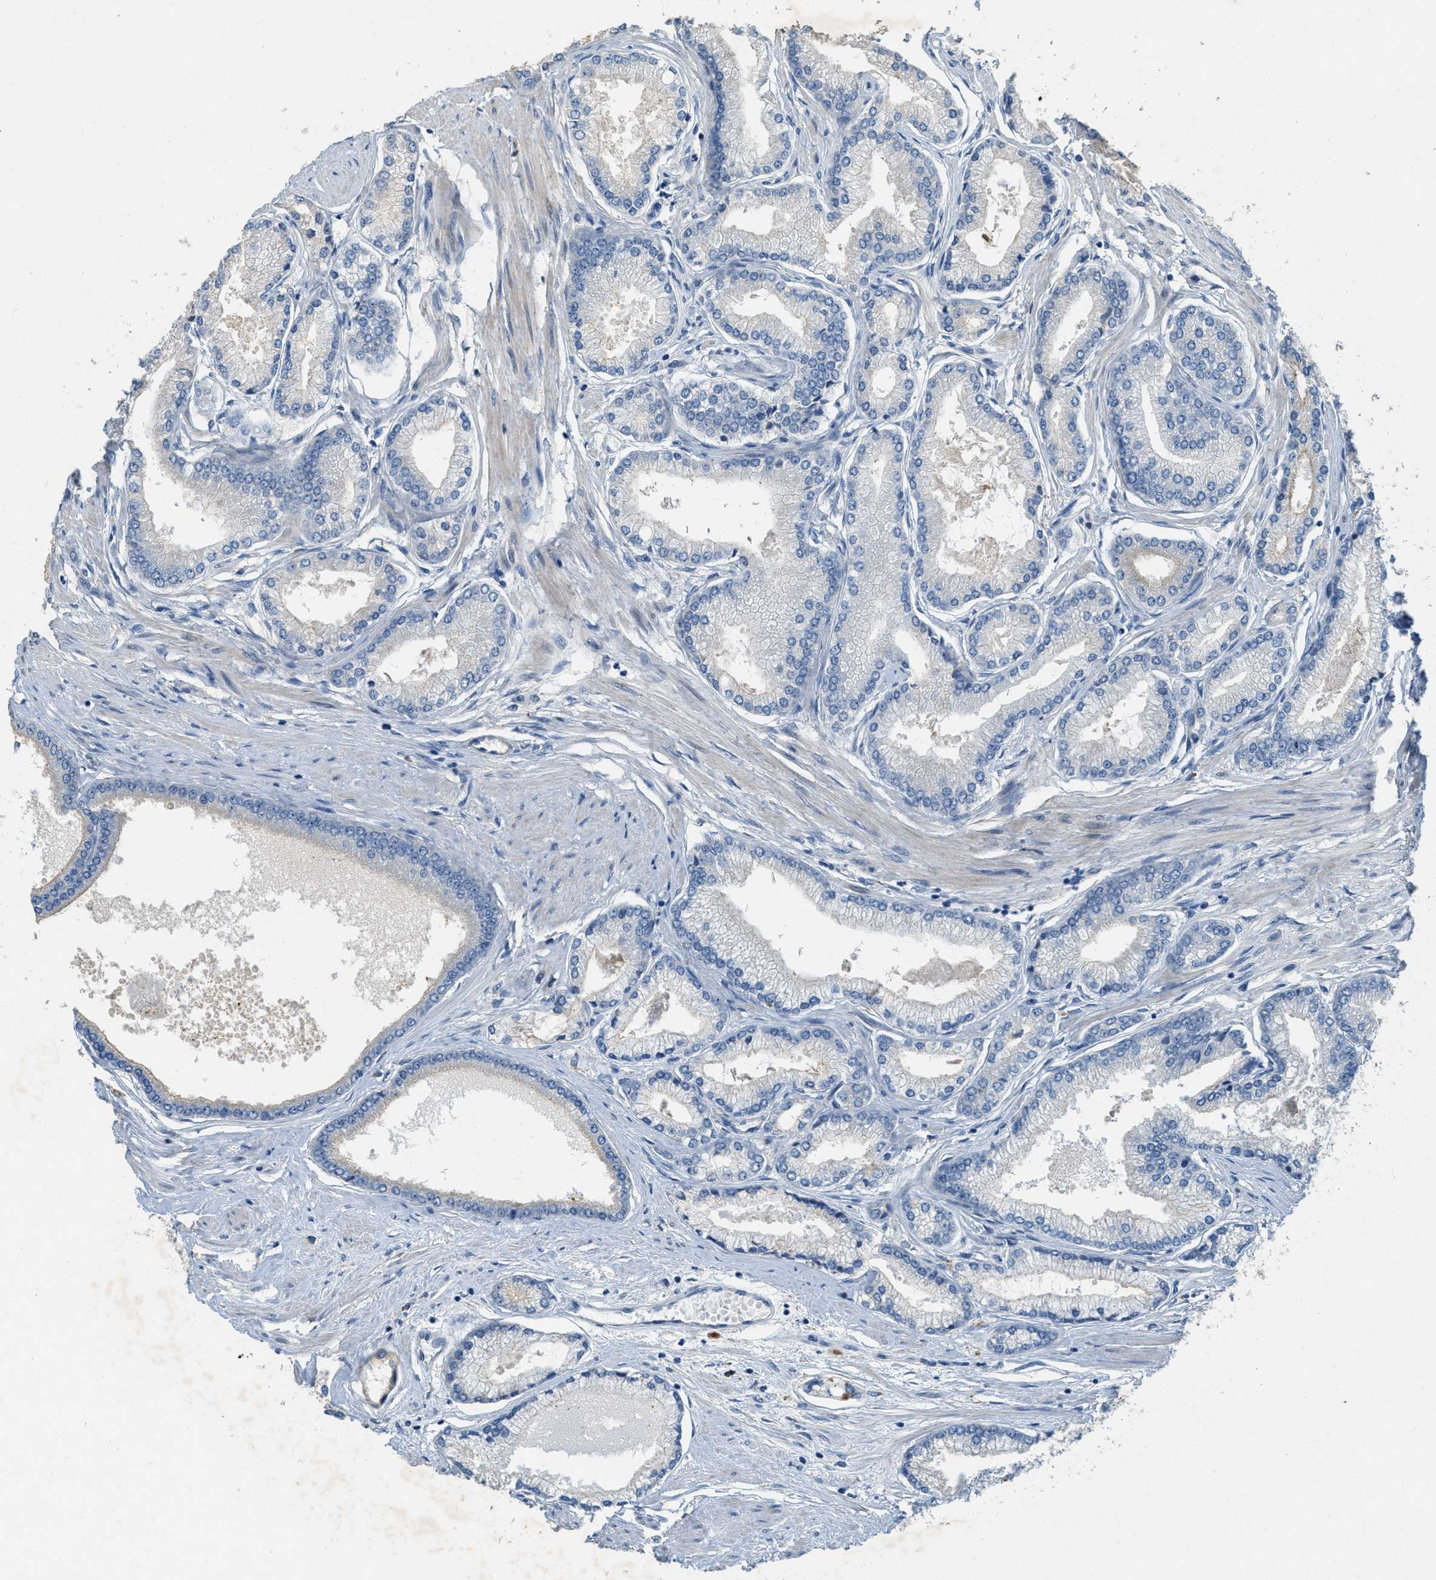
{"staining": {"intensity": "negative", "quantity": "none", "location": "none"}, "tissue": "prostate cancer", "cell_type": "Tumor cells", "image_type": "cancer", "snomed": [{"axis": "morphology", "description": "Adenocarcinoma, High grade"}, {"axis": "topography", "description": "Prostate"}], "caption": "High magnification brightfield microscopy of prostate adenocarcinoma (high-grade) stained with DAB (brown) and counterstained with hematoxylin (blue): tumor cells show no significant expression.", "gene": "ADCY5", "patient": {"sex": "male", "age": 61}}